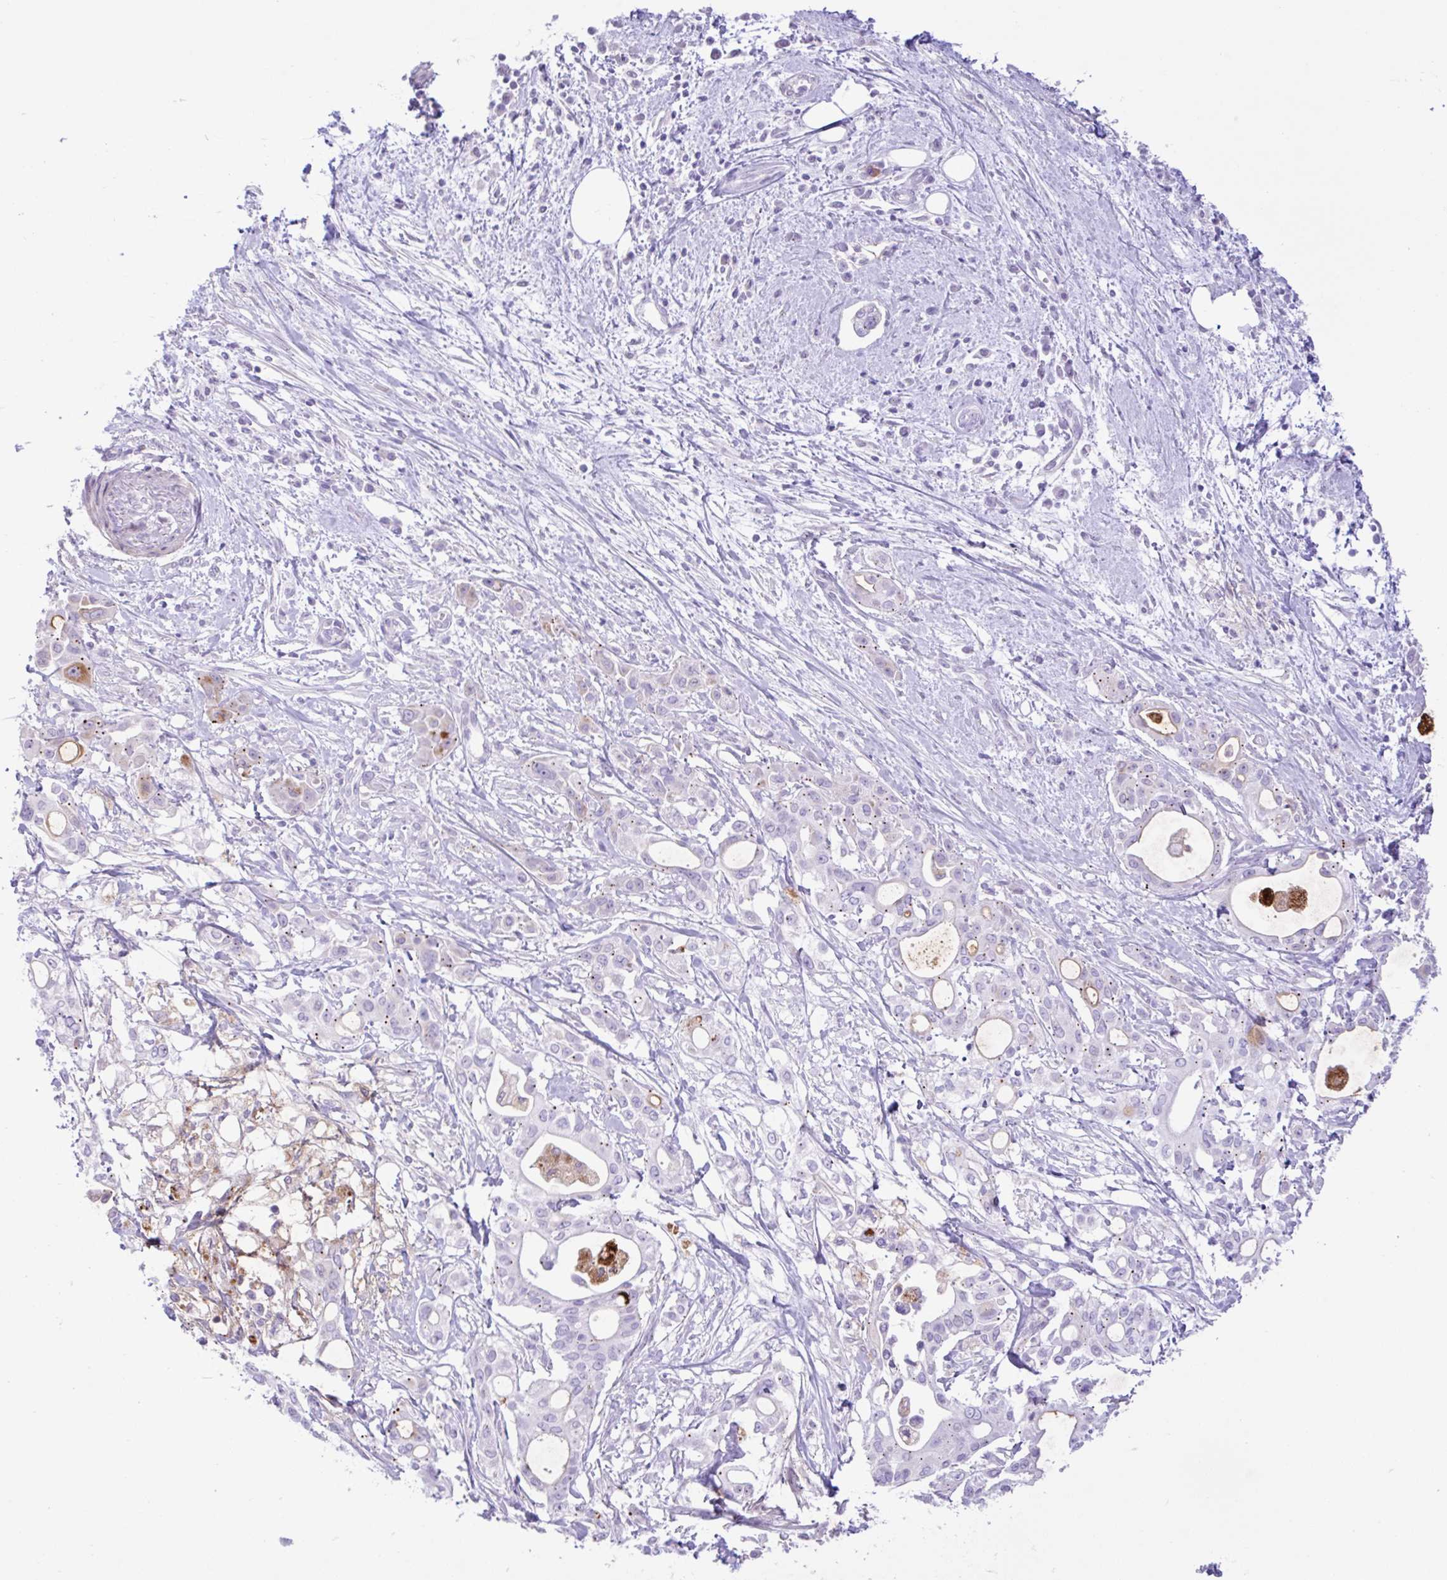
{"staining": {"intensity": "moderate", "quantity": "<25%", "location": "cytoplasmic/membranous"}, "tissue": "pancreatic cancer", "cell_type": "Tumor cells", "image_type": "cancer", "snomed": [{"axis": "morphology", "description": "Adenocarcinoma, NOS"}, {"axis": "topography", "description": "Pancreas"}], "caption": "Protein expression analysis of adenocarcinoma (pancreatic) reveals moderate cytoplasmic/membranous positivity in approximately <25% of tumor cells. Ihc stains the protein of interest in brown and the nuclei are stained blue.", "gene": "REEP1", "patient": {"sex": "female", "age": 68}}